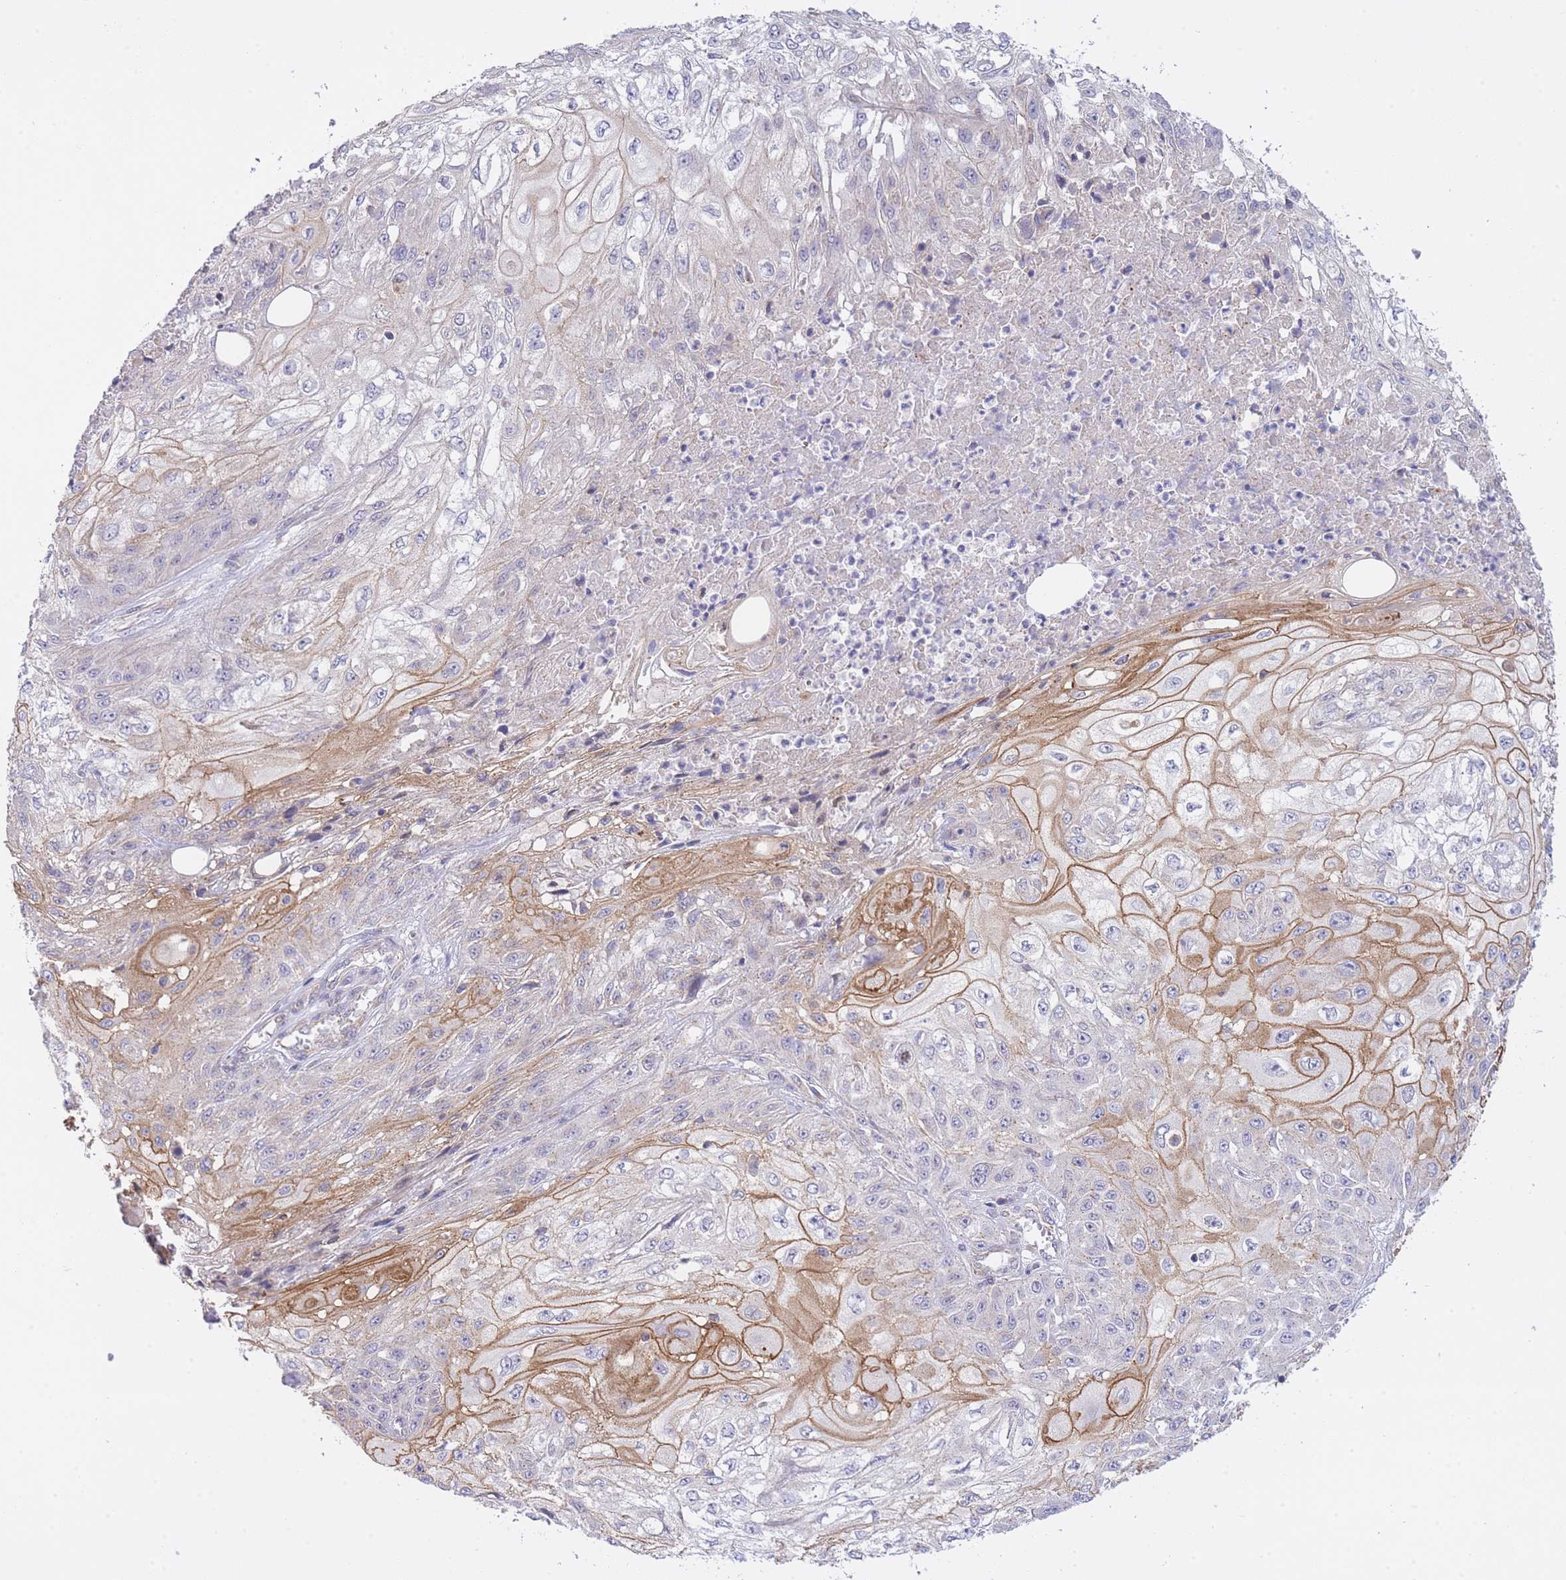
{"staining": {"intensity": "moderate", "quantity": "25%-75%", "location": "cytoplasmic/membranous"}, "tissue": "skin cancer", "cell_type": "Tumor cells", "image_type": "cancer", "snomed": [{"axis": "morphology", "description": "Squamous cell carcinoma, NOS"}, {"axis": "morphology", "description": "Squamous cell carcinoma, metastatic, NOS"}, {"axis": "topography", "description": "Skin"}, {"axis": "topography", "description": "Lymph node"}], "caption": "High-magnification brightfield microscopy of skin squamous cell carcinoma stained with DAB (3,3'-diaminobenzidine) (brown) and counterstained with hematoxylin (blue). tumor cells exhibit moderate cytoplasmic/membranous expression is seen in about25%-75% of cells.", "gene": "CTBP1", "patient": {"sex": "male", "age": 75}}